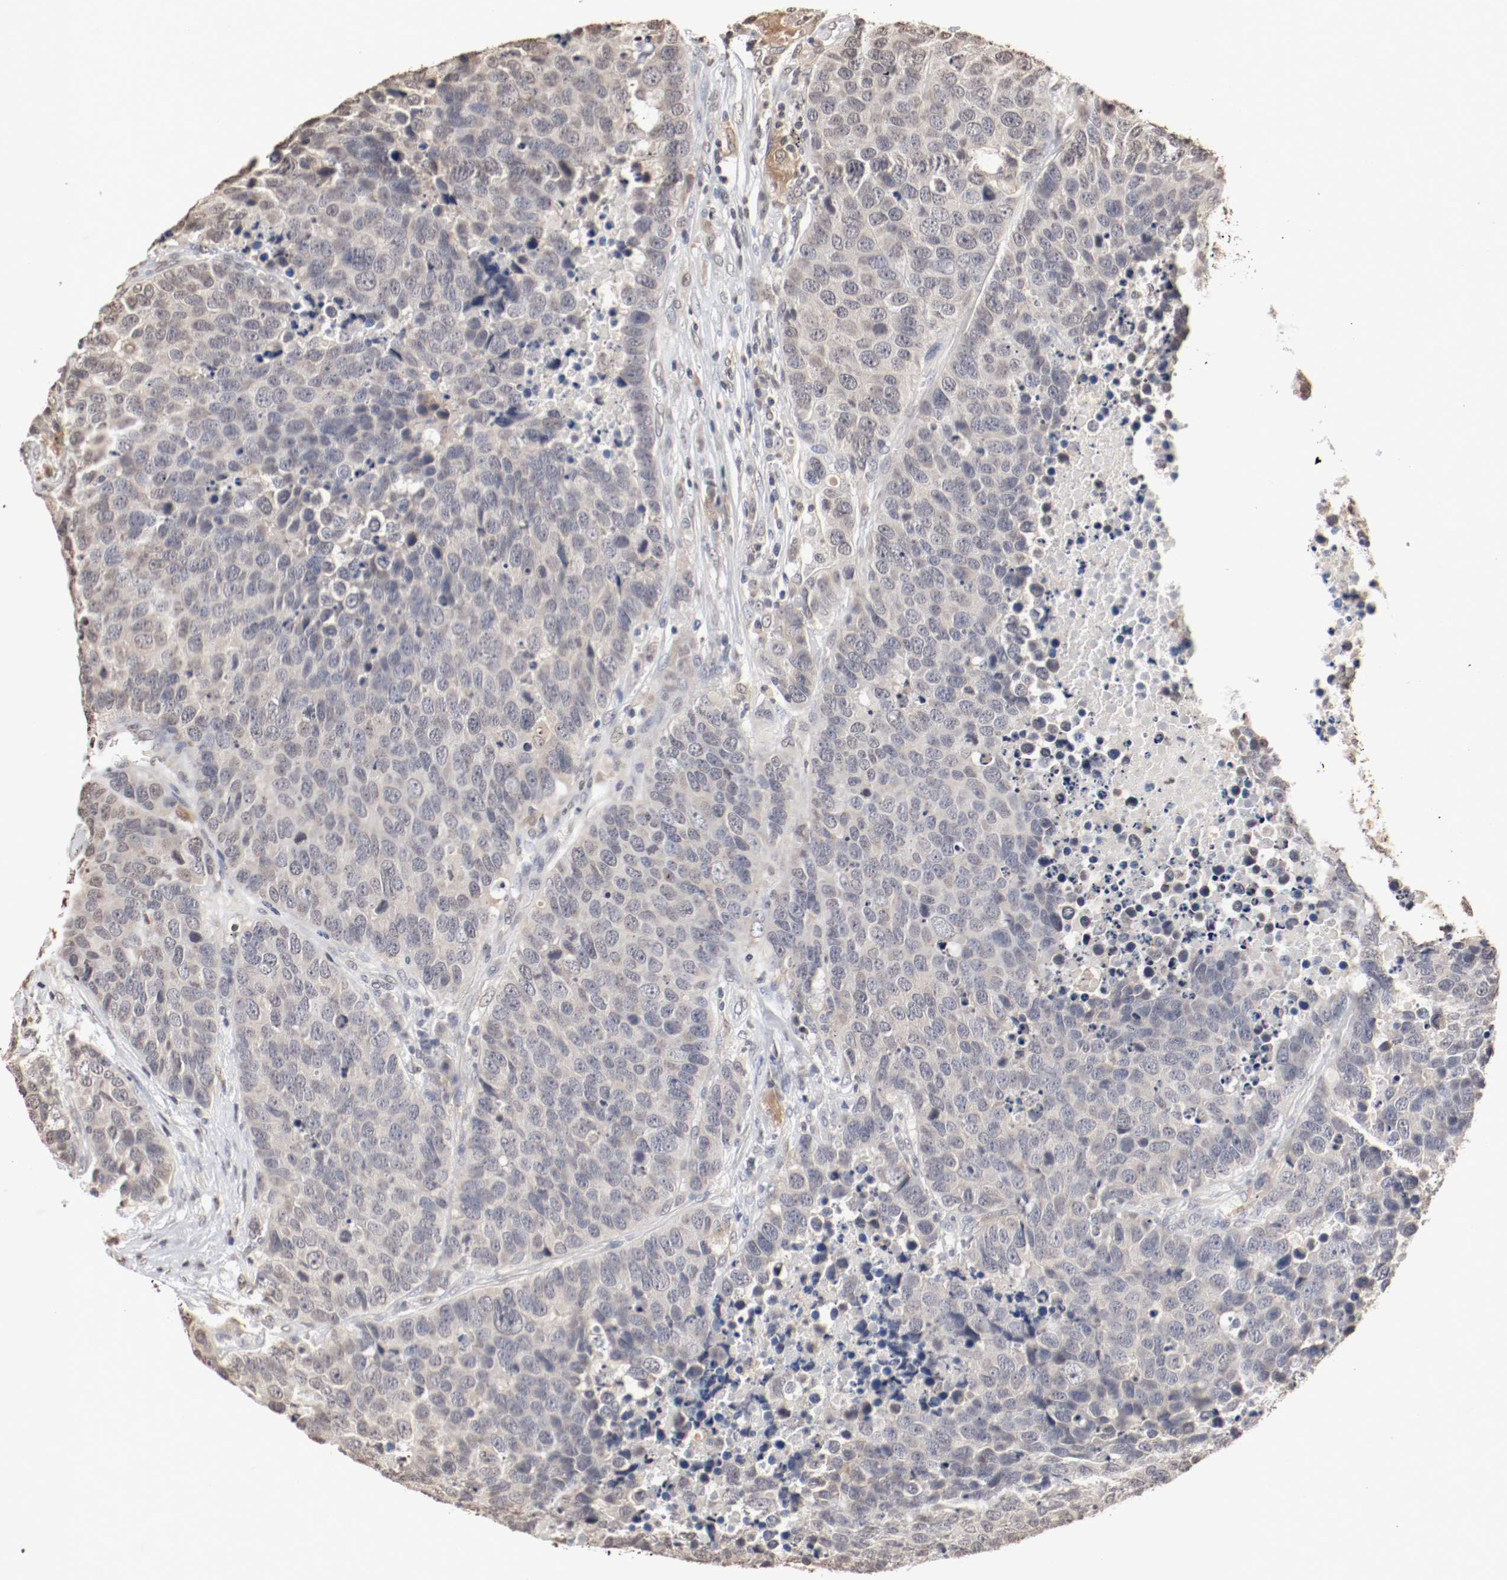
{"staining": {"intensity": "weak", "quantity": "25%-75%", "location": "cytoplasmic/membranous"}, "tissue": "carcinoid", "cell_type": "Tumor cells", "image_type": "cancer", "snomed": [{"axis": "morphology", "description": "Carcinoid, malignant, NOS"}, {"axis": "topography", "description": "Lung"}], "caption": "High-power microscopy captured an immunohistochemistry (IHC) image of carcinoid, revealing weak cytoplasmic/membranous staining in approximately 25%-75% of tumor cells.", "gene": "WASL", "patient": {"sex": "male", "age": 60}}